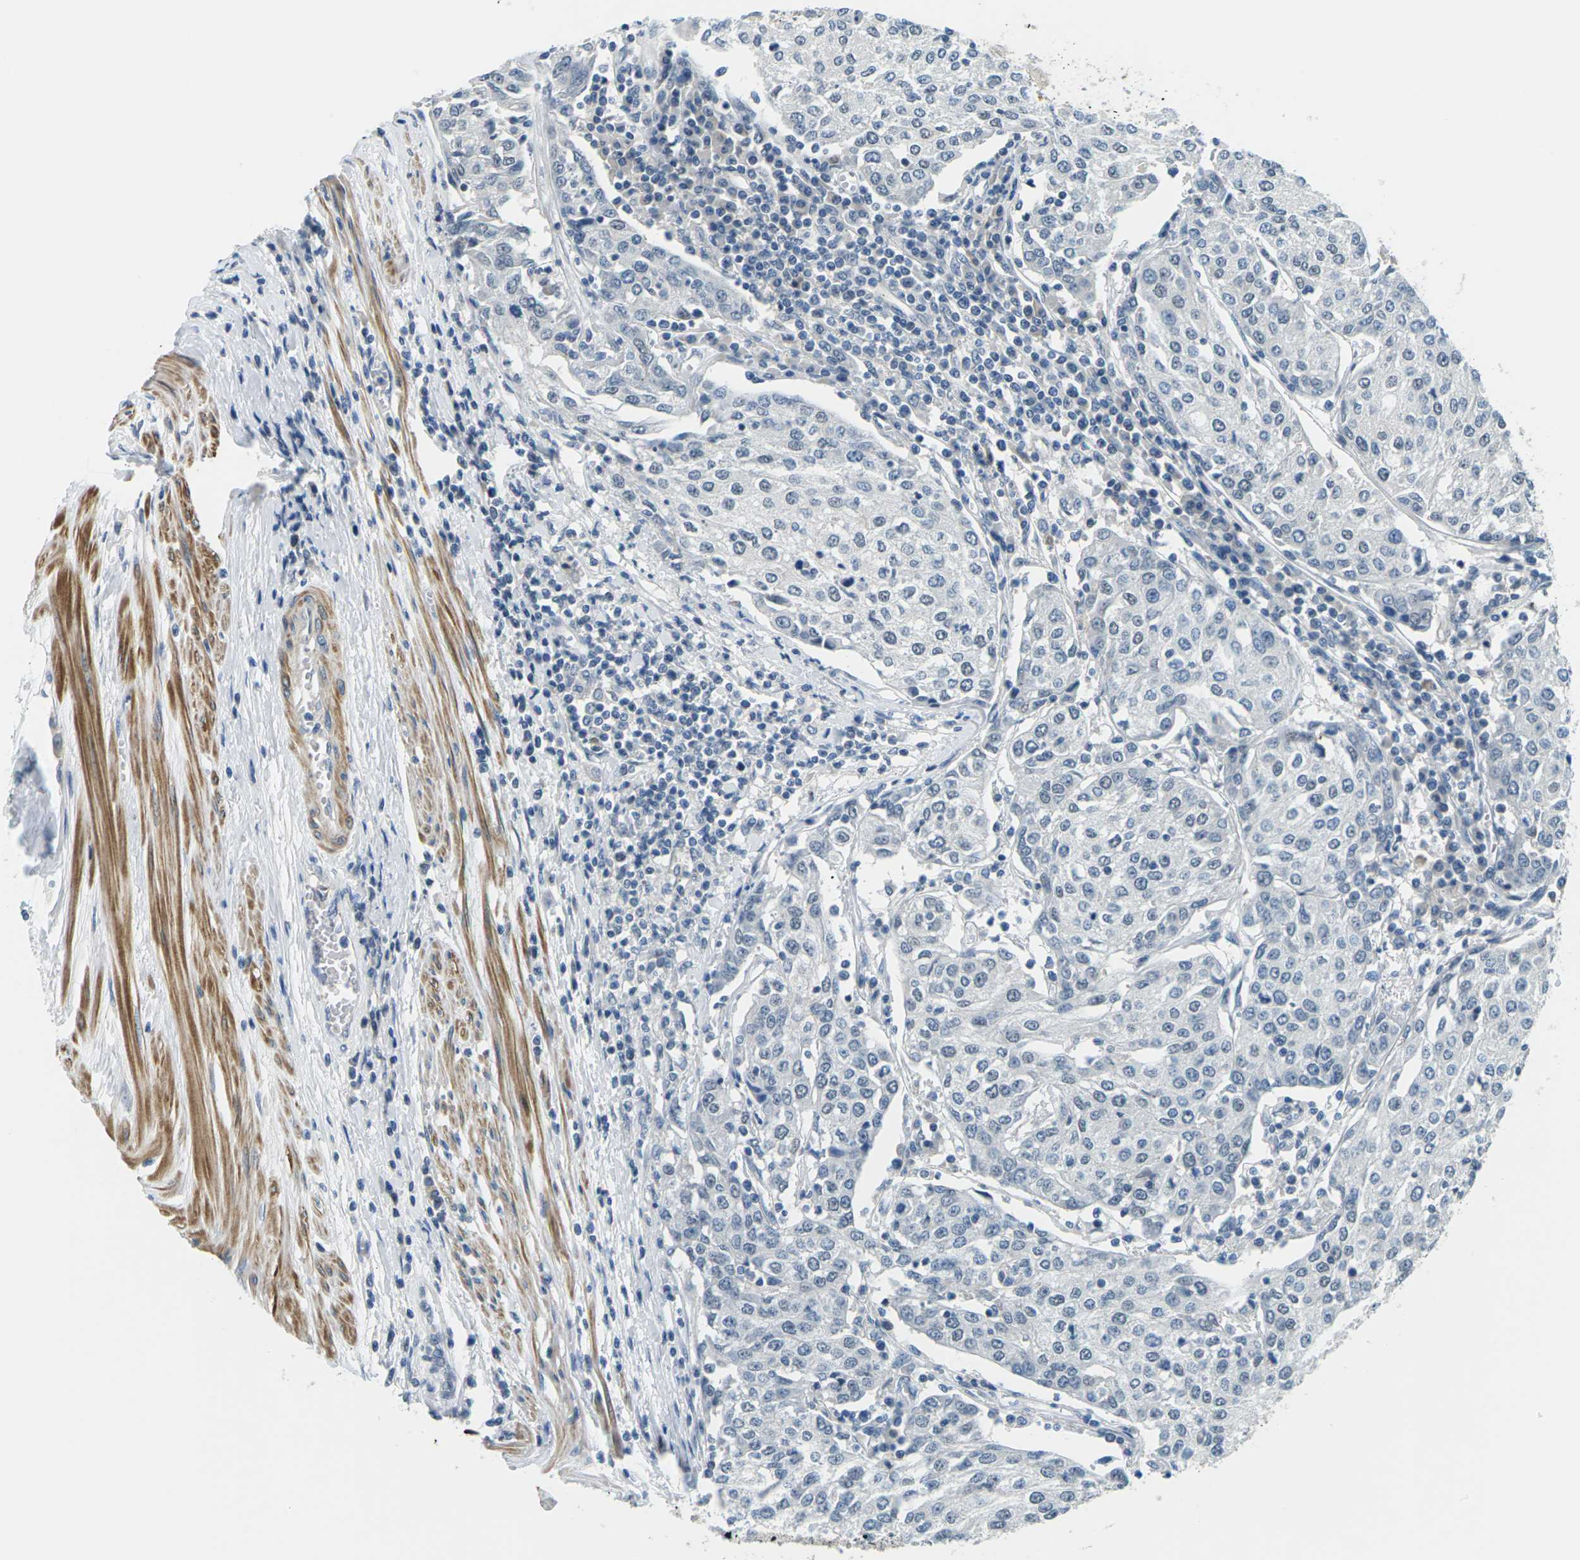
{"staining": {"intensity": "negative", "quantity": "none", "location": "none"}, "tissue": "urothelial cancer", "cell_type": "Tumor cells", "image_type": "cancer", "snomed": [{"axis": "morphology", "description": "Urothelial carcinoma, High grade"}, {"axis": "topography", "description": "Urinary bladder"}], "caption": "Urothelial carcinoma (high-grade) stained for a protein using immunohistochemistry reveals no expression tumor cells.", "gene": "SLC13A3", "patient": {"sex": "female", "age": 85}}